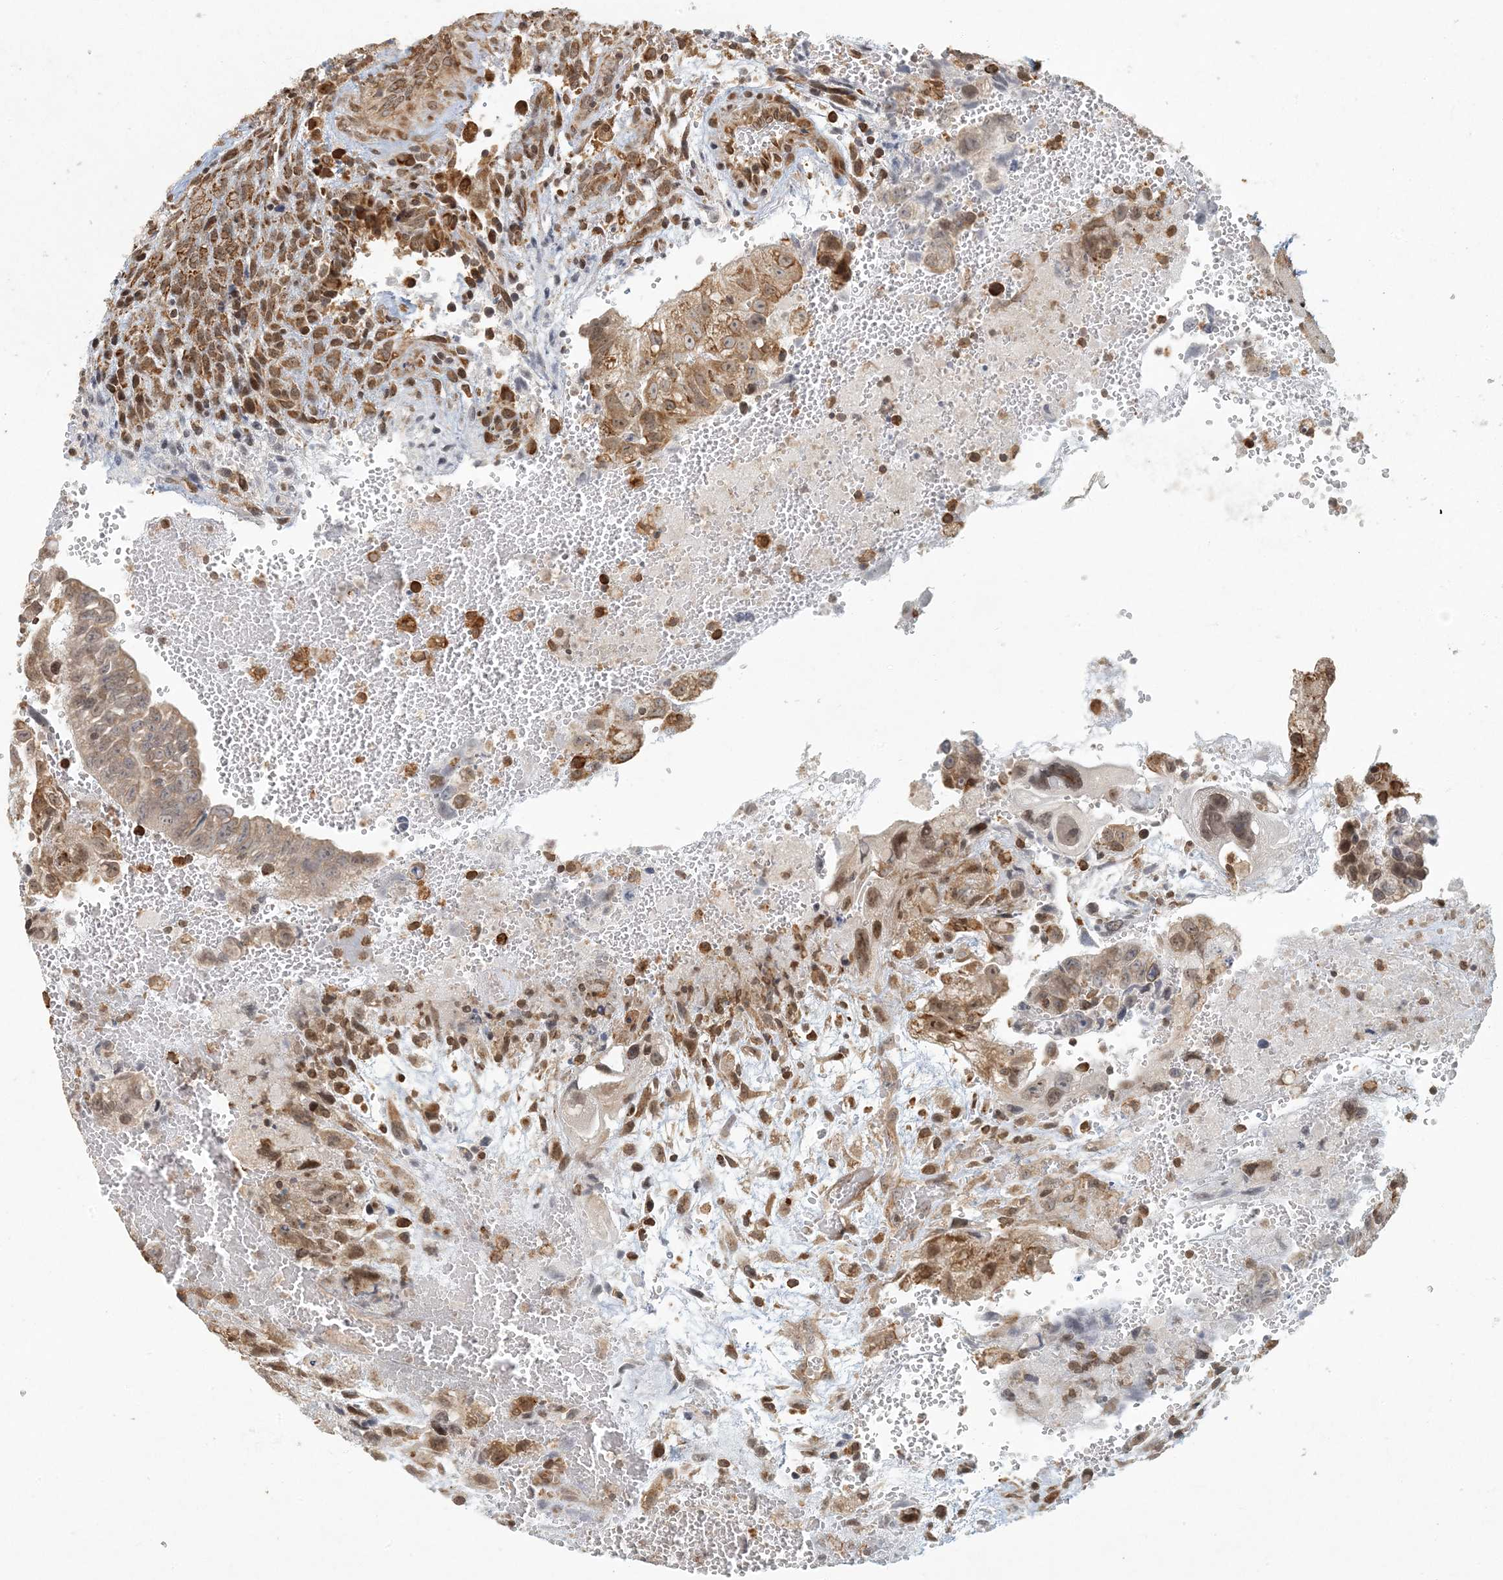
{"staining": {"intensity": "moderate", "quantity": "<25%", "location": "cytoplasmic/membranous"}, "tissue": "testis cancer", "cell_type": "Tumor cells", "image_type": "cancer", "snomed": [{"axis": "morphology", "description": "Carcinoma, Embryonal, NOS"}, {"axis": "topography", "description": "Testis"}], "caption": "Immunohistochemical staining of human testis cancer demonstrates low levels of moderate cytoplasmic/membranous staining in about <25% of tumor cells. The staining is performed using DAB brown chromogen to label protein expression. The nuclei are counter-stained blue using hematoxylin.", "gene": "AK9", "patient": {"sex": "male", "age": 37}}